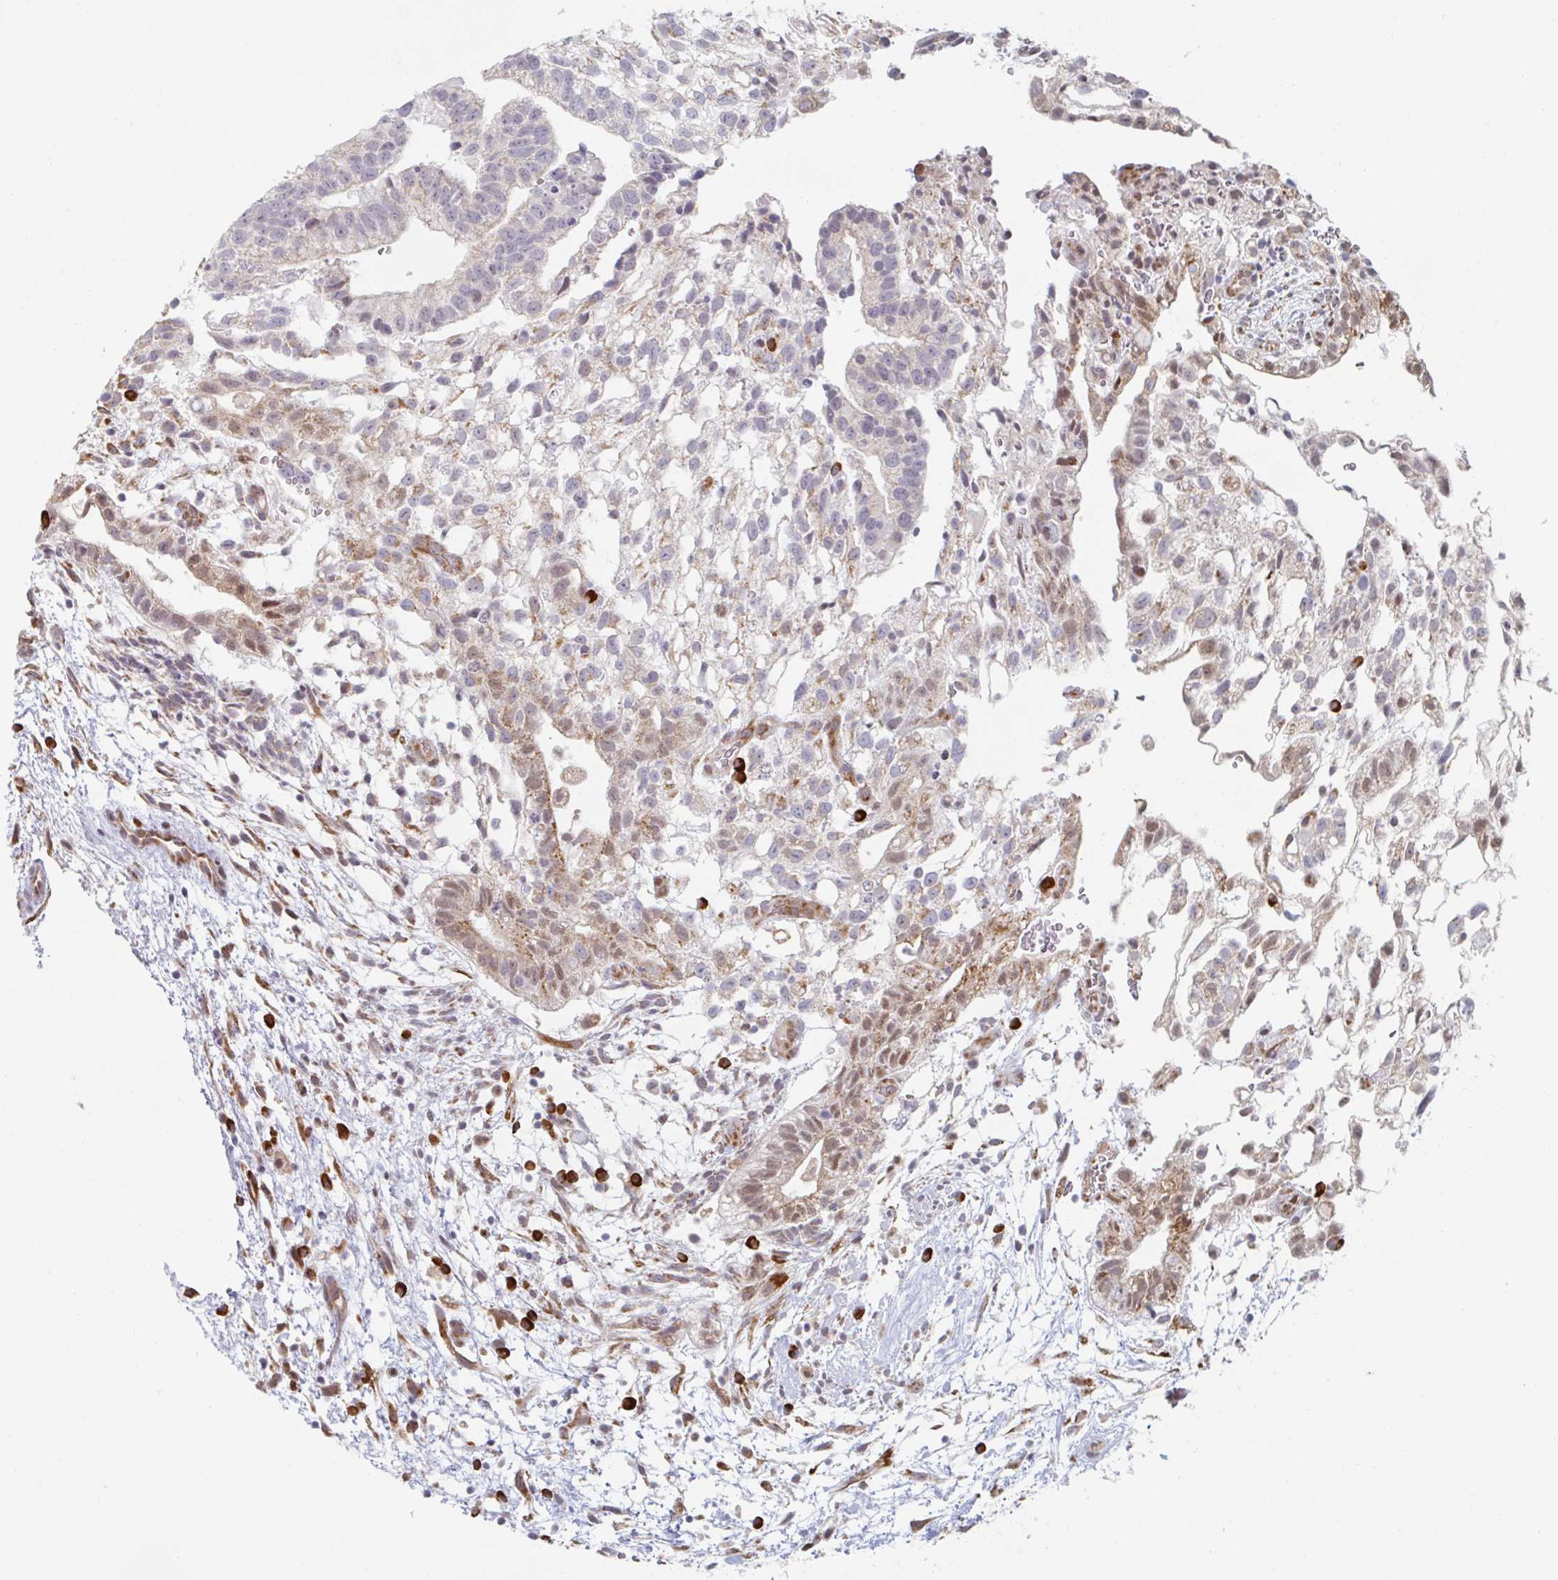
{"staining": {"intensity": "moderate", "quantity": "25%-75%", "location": "cytoplasmic/membranous,nuclear"}, "tissue": "testis cancer", "cell_type": "Tumor cells", "image_type": "cancer", "snomed": [{"axis": "morphology", "description": "Carcinoma, Embryonal, NOS"}, {"axis": "topography", "description": "Testis"}], "caption": "Moderate cytoplasmic/membranous and nuclear expression is present in approximately 25%-75% of tumor cells in testis embryonal carcinoma. The staining is performed using DAB brown chromogen to label protein expression. The nuclei are counter-stained blue using hematoxylin.", "gene": "TRAPPC10", "patient": {"sex": "male", "age": 32}}